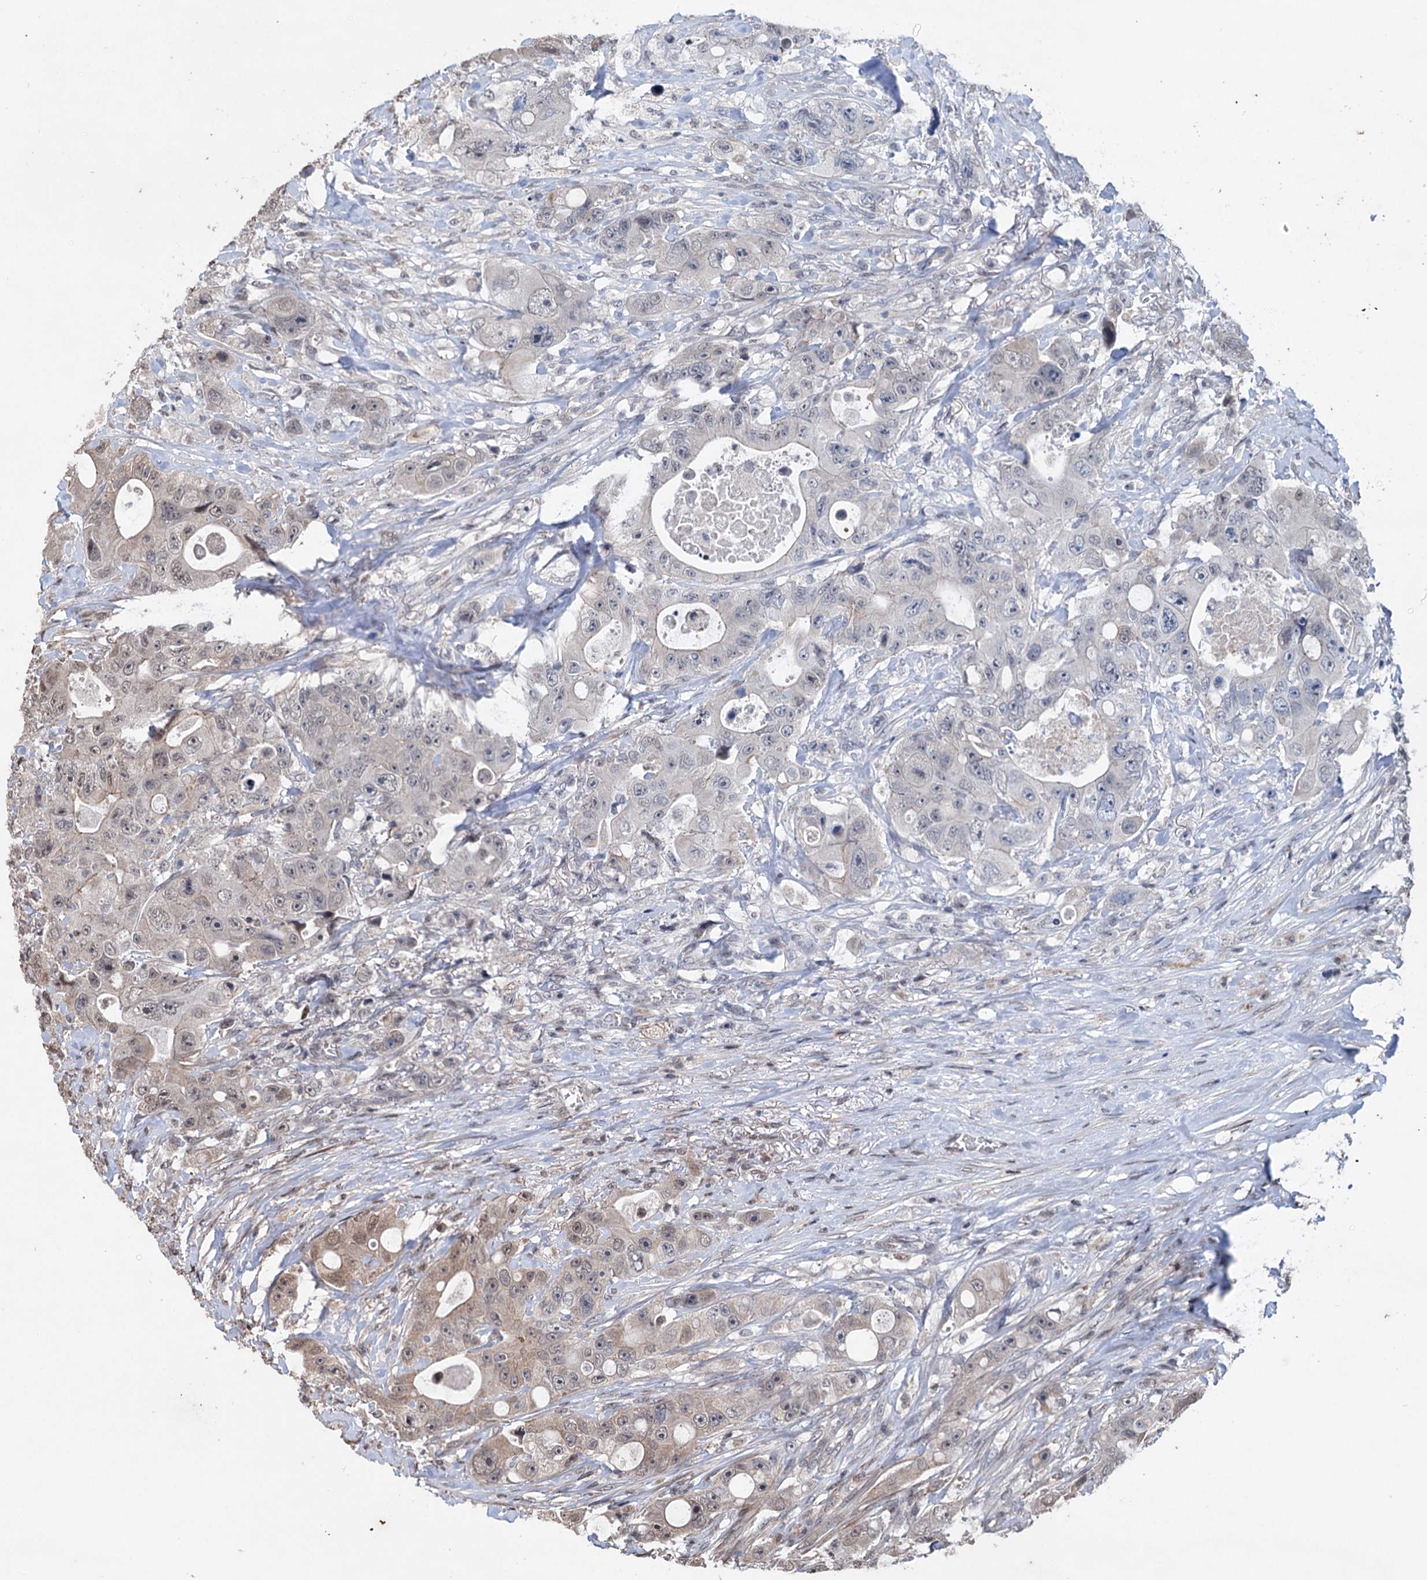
{"staining": {"intensity": "negative", "quantity": "none", "location": "none"}, "tissue": "colorectal cancer", "cell_type": "Tumor cells", "image_type": "cancer", "snomed": [{"axis": "morphology", "description": "Adenocarcinoma, NOS"}, {"axis": "topography", "description": "Colon"}], "caption": "Immunohistochemistry (IHC) of colorectal adenocarcinoma shows no expression in tumor cells.", "gene": "EYA4", "patient": {"sex": "female", "age": 46}}